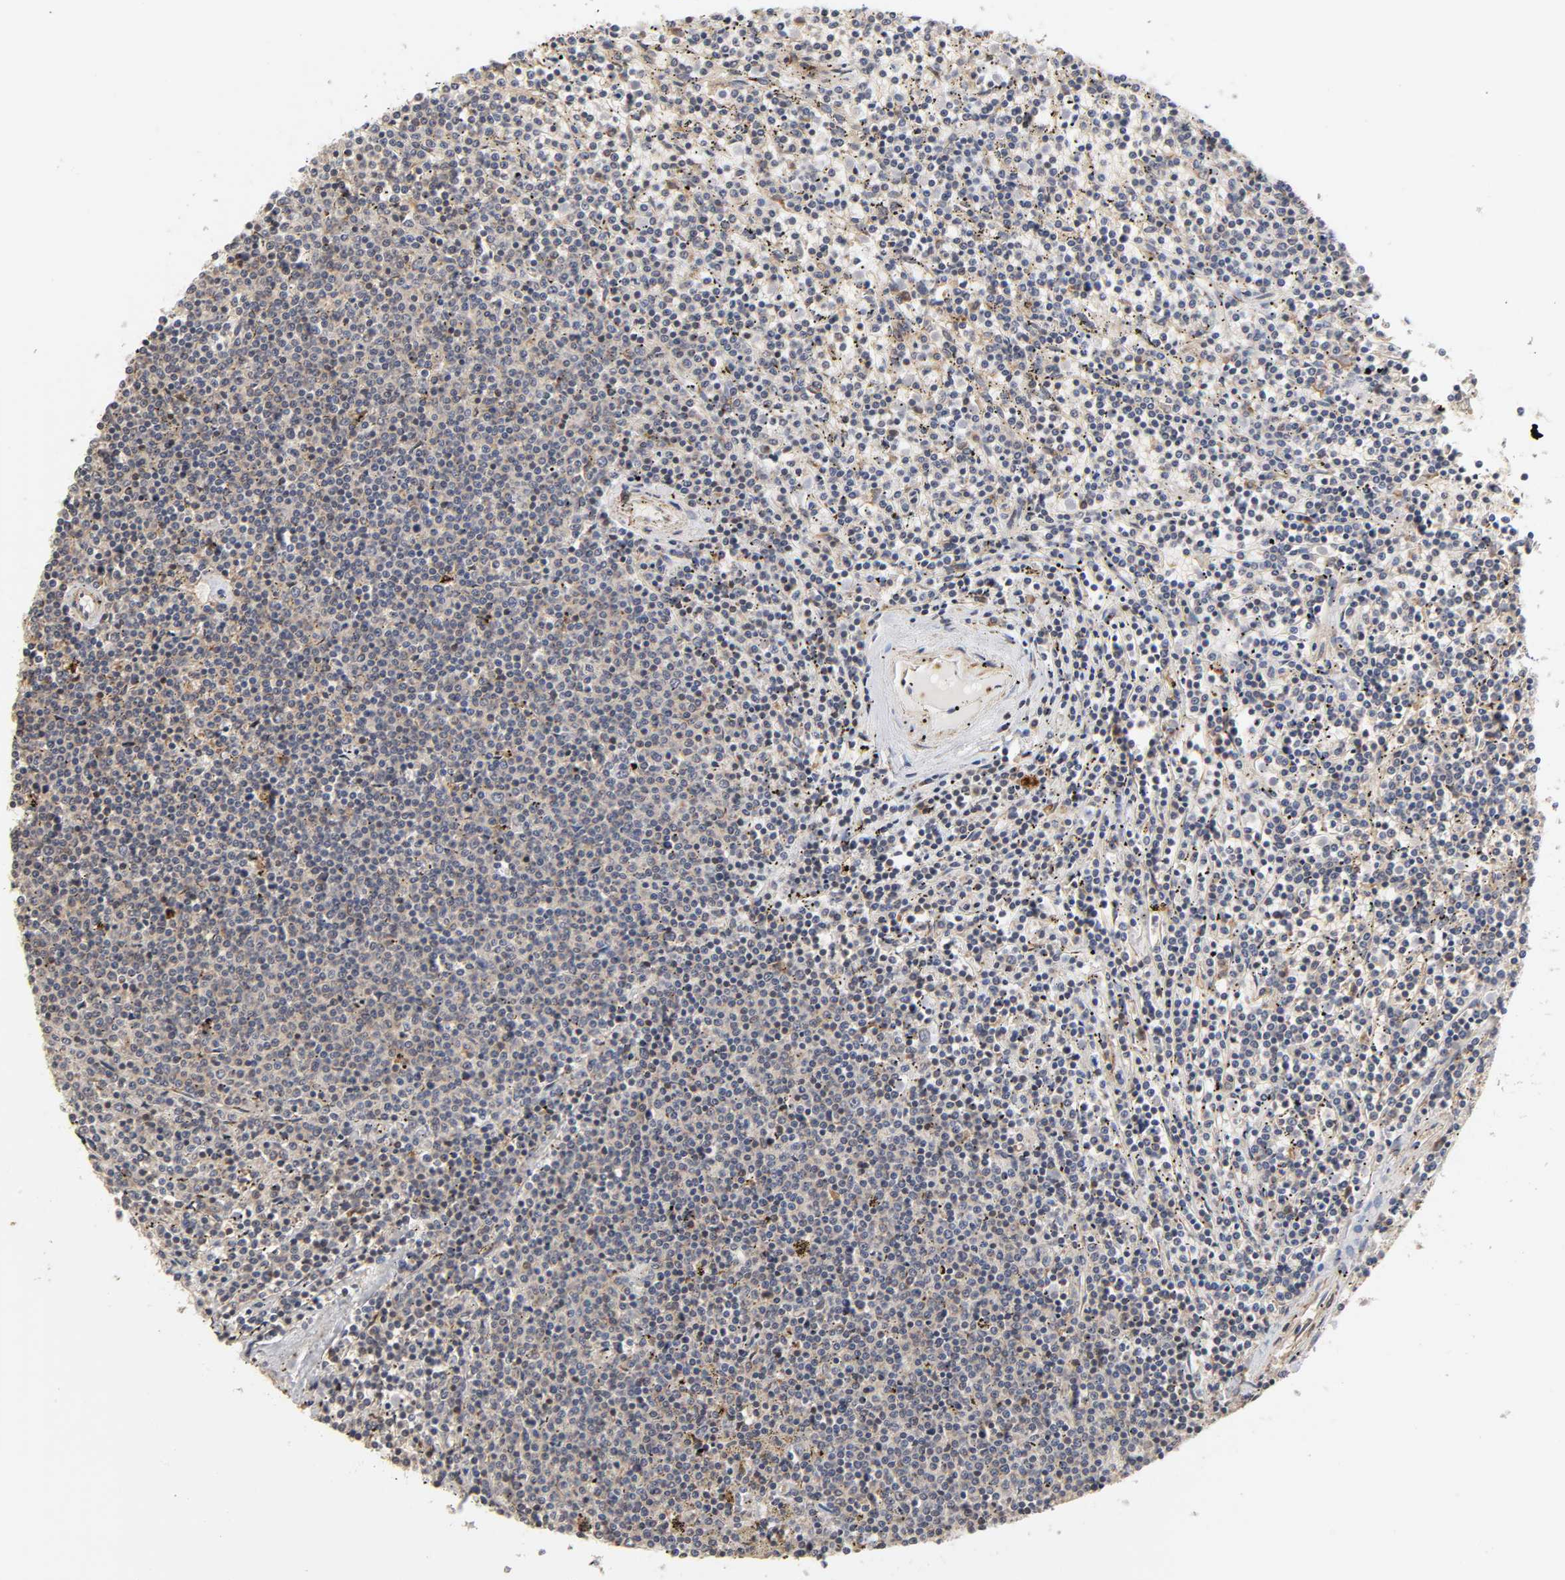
{"staining": {"intensity": "weak", "quantity": "25%-75%", "location": "cytoplasmic/membranous"}, "tissue": "lymphoma", "cell_type": "Tumor cells", "image_type": "cancer", "snomed": [{"axis": "morphology", "description": "Malignant lymphoma, non-Hodgkin's type, Low grade"}, {"axis": "topography", "description": "Spleen"}], "caption": "Low-grade malignant lymphoma, non-Hodgkin's type tissue shows weak cytoplasmic/membranous positivity in about 25%-75% of tumor cells, visualized by immunohistochemistry.", "gene": "GNPTG", "patient": {"sex": "female", "age": 50}}